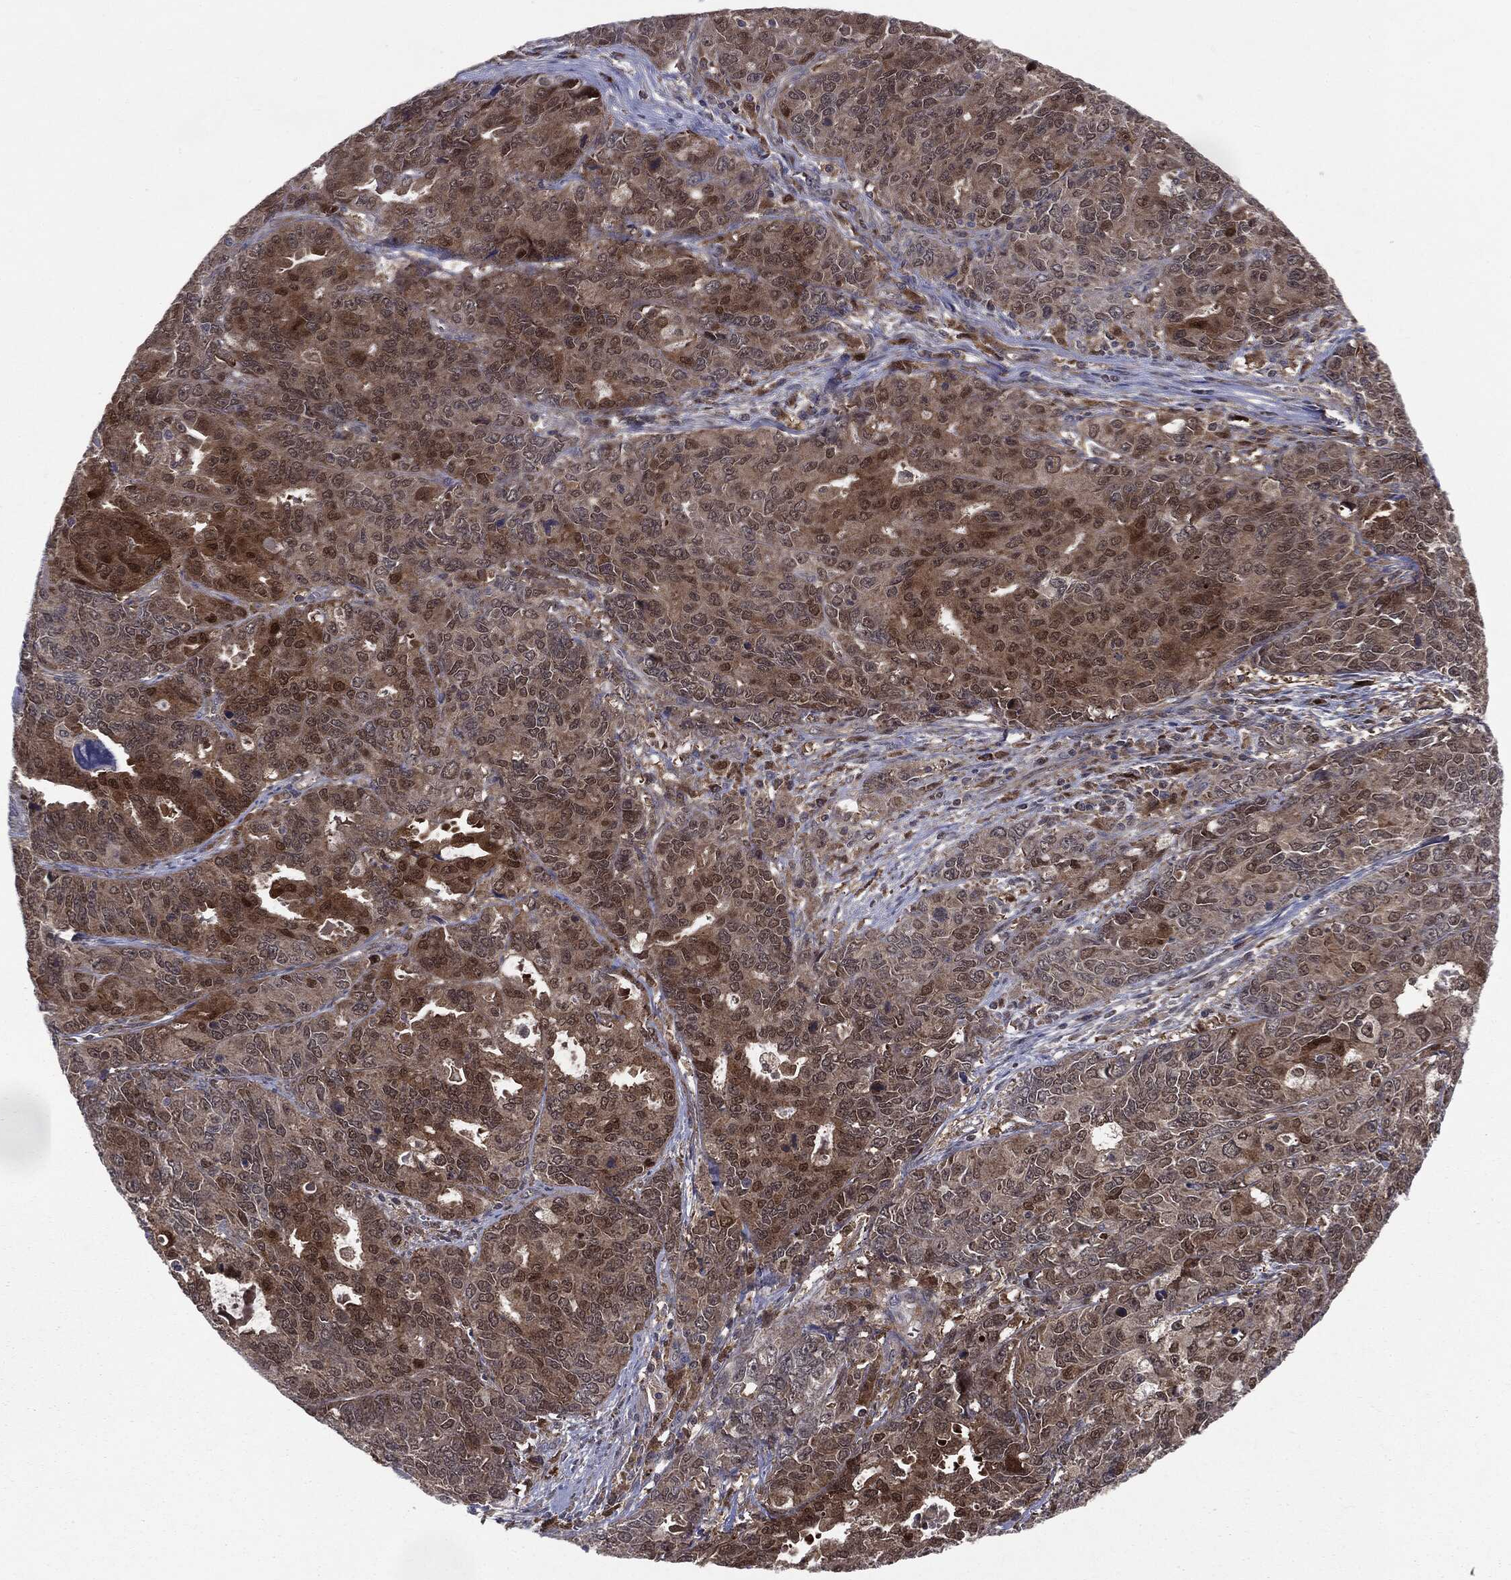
{"staining": {"intensity": "moderate", "quantity": "25%-75%", "location": "cytoplasmic/membranous,nuclear"}, "tissue": "endometrial cancer", "cell_type": "Tumor cells", "image_type": "cancer", "snomed": [{"axis": "morphology", "description": "Adenocarcinoma, NOS"}, {"axis": "topography", "description": "Uterus"}], "caption": "Approximately 25%-75% of tumor cells in endometrial cancer (adenocarcinoma) demonstrate moderate cytoplasmic/membranous and nuclear protein staining as visualized by brown immunohistochemical staining.", "gene": "PTPA", "patient": {"sex": "female", "age": 79}}